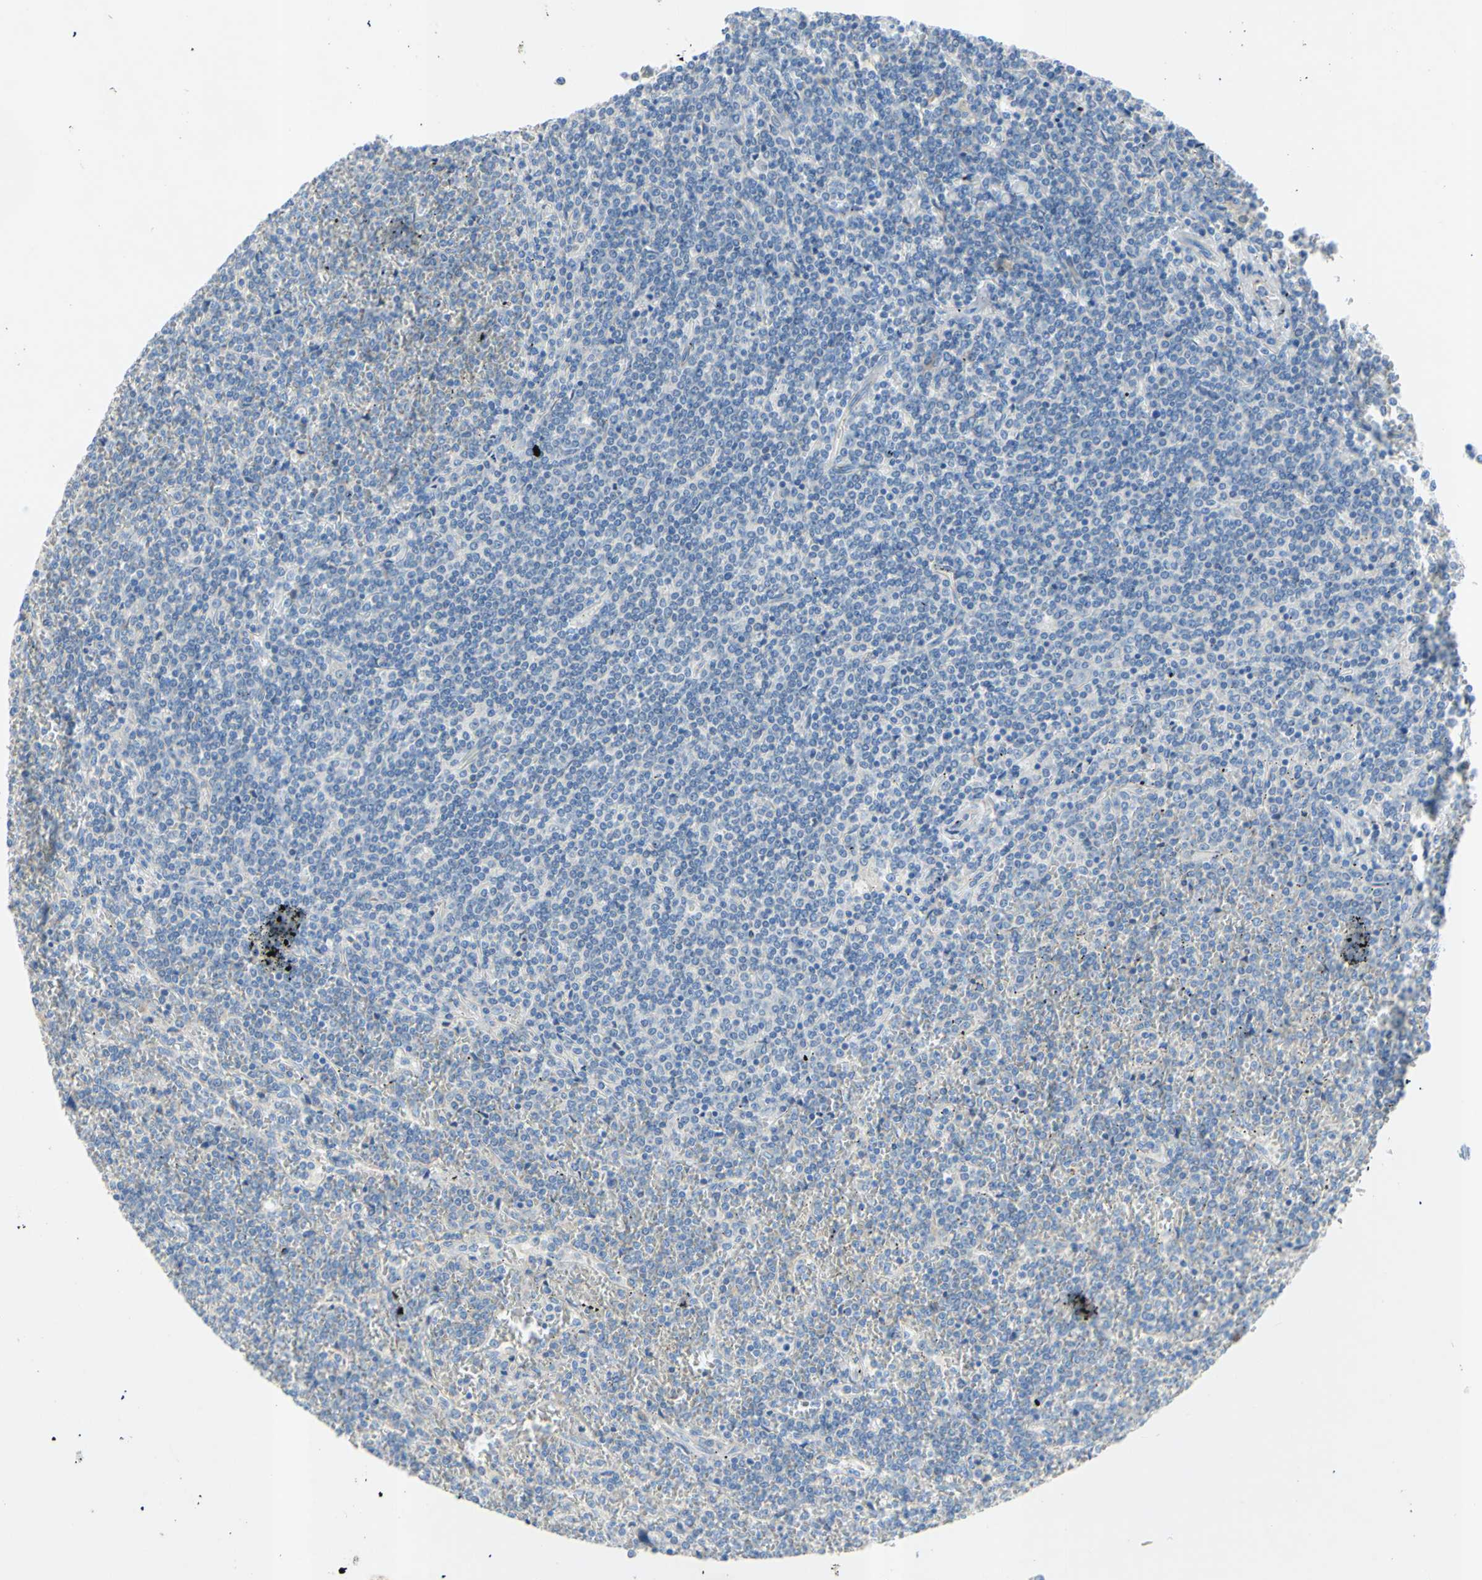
{"staining": {"intensity": "negative", "quantity": "none", "location": "none"}, "tissue": "lymphoma", "cell_type": "Tumor cells", "image_type": "cancer", "snomed": [{"axis": "morphology", "description": "Malignant lymphoma, non-Hodgkin's type, Low grade"}, {"axis": "topography", "description": "Spleen"}], "caption": "Lymphoma was stained to show a protein in brown. There is no significant positivity in tumor cells.", "gene": "TMIGD2", "patient": {"sex": "female", "age": 19}}